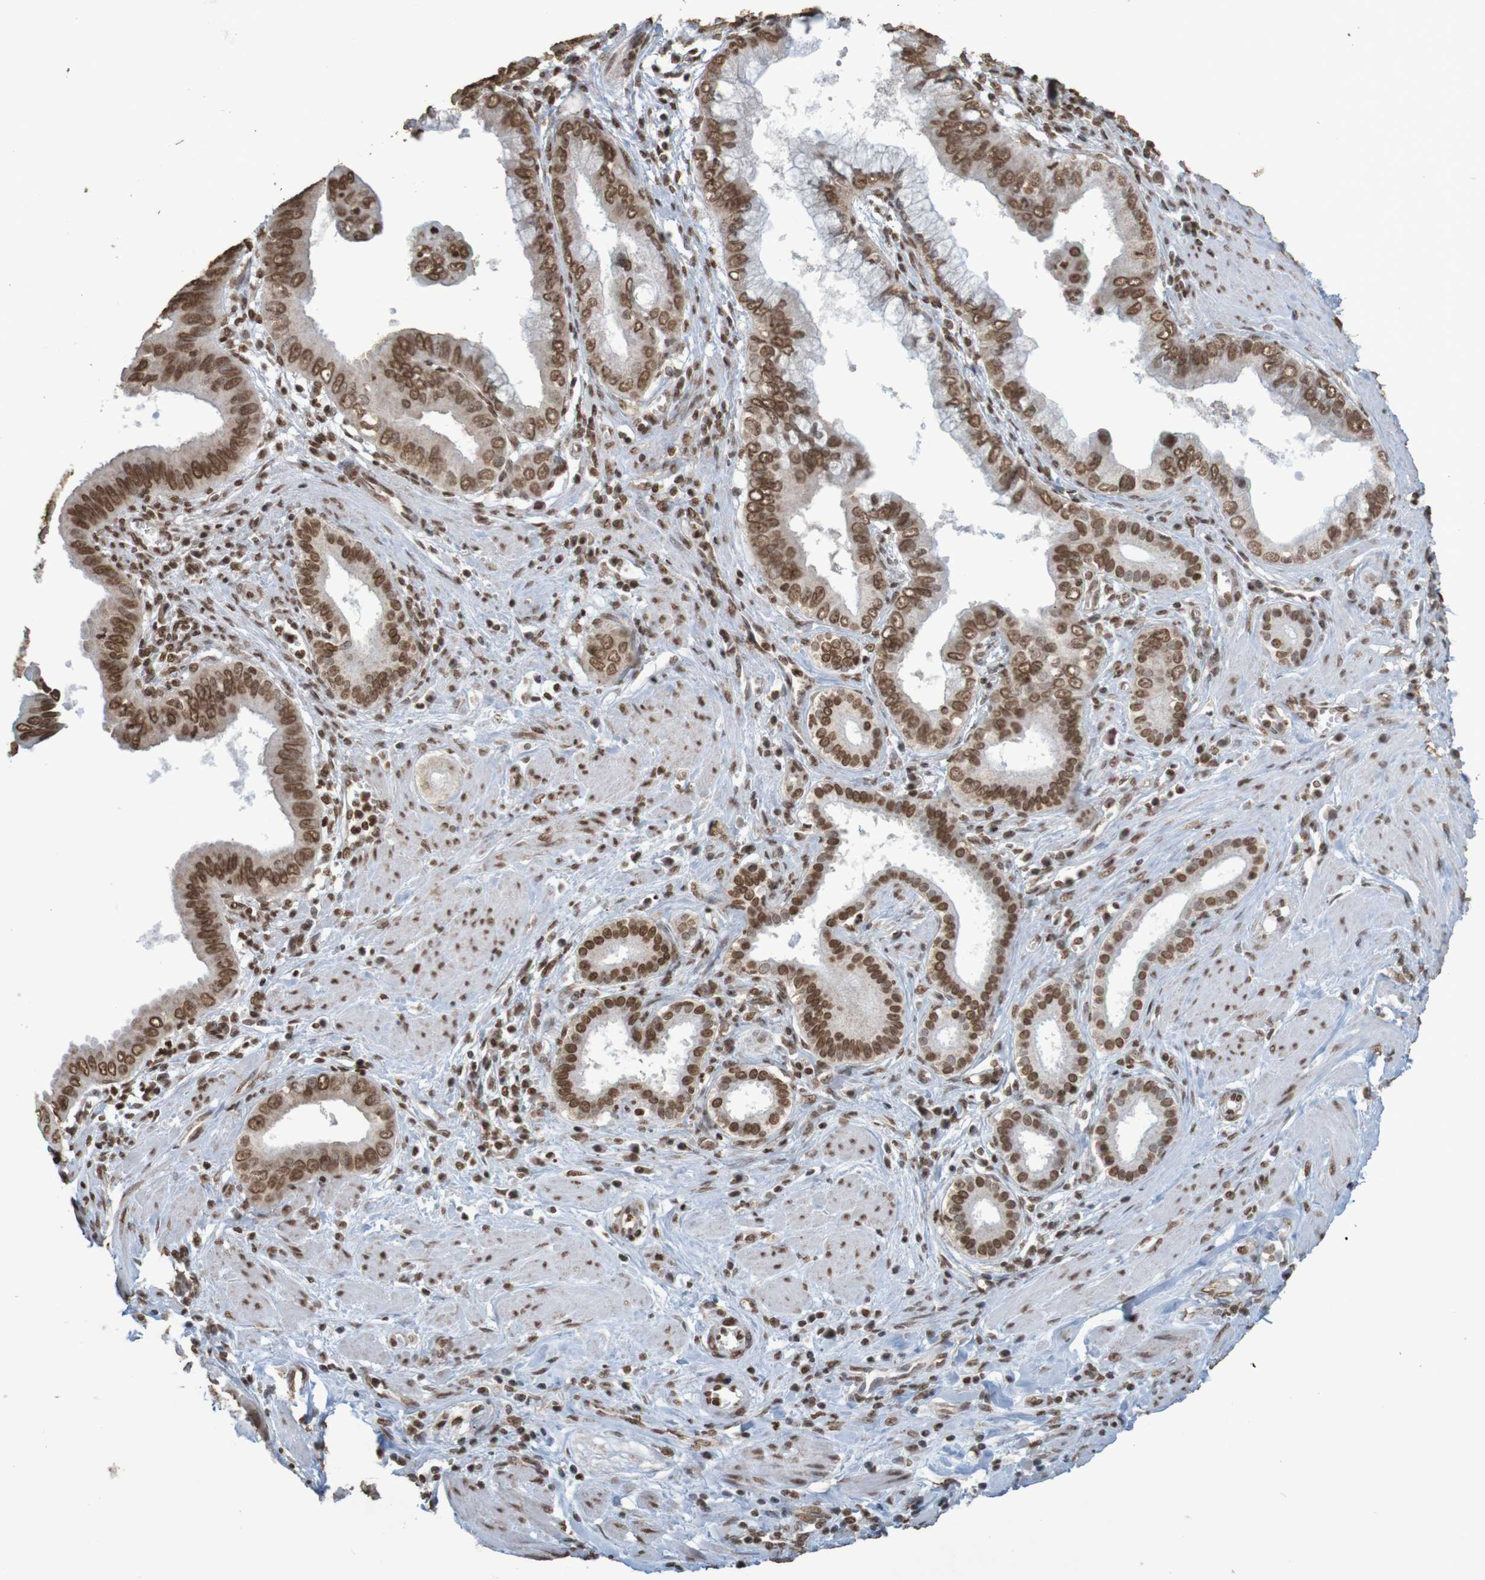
{"staining": {"intensity": "moderate", "quantity": ">75%", "location": "nuclear"}, "tissue": "pancreatic cancer", "cell_type": "Tumor cells", "image_type": "cancer", "snomed": [{"axis": "morphology", "description": "Normal tissue, NOS"}, {"axis": "topography", "description": "Lymph node"}], "caption": "A medium amount of moderate nuclear staining is seen in approximately >75% of tumor cells in pancreatic cancer tissue.", "gene": "GFI1", "patient": {"sex": "male", "age": 50}}